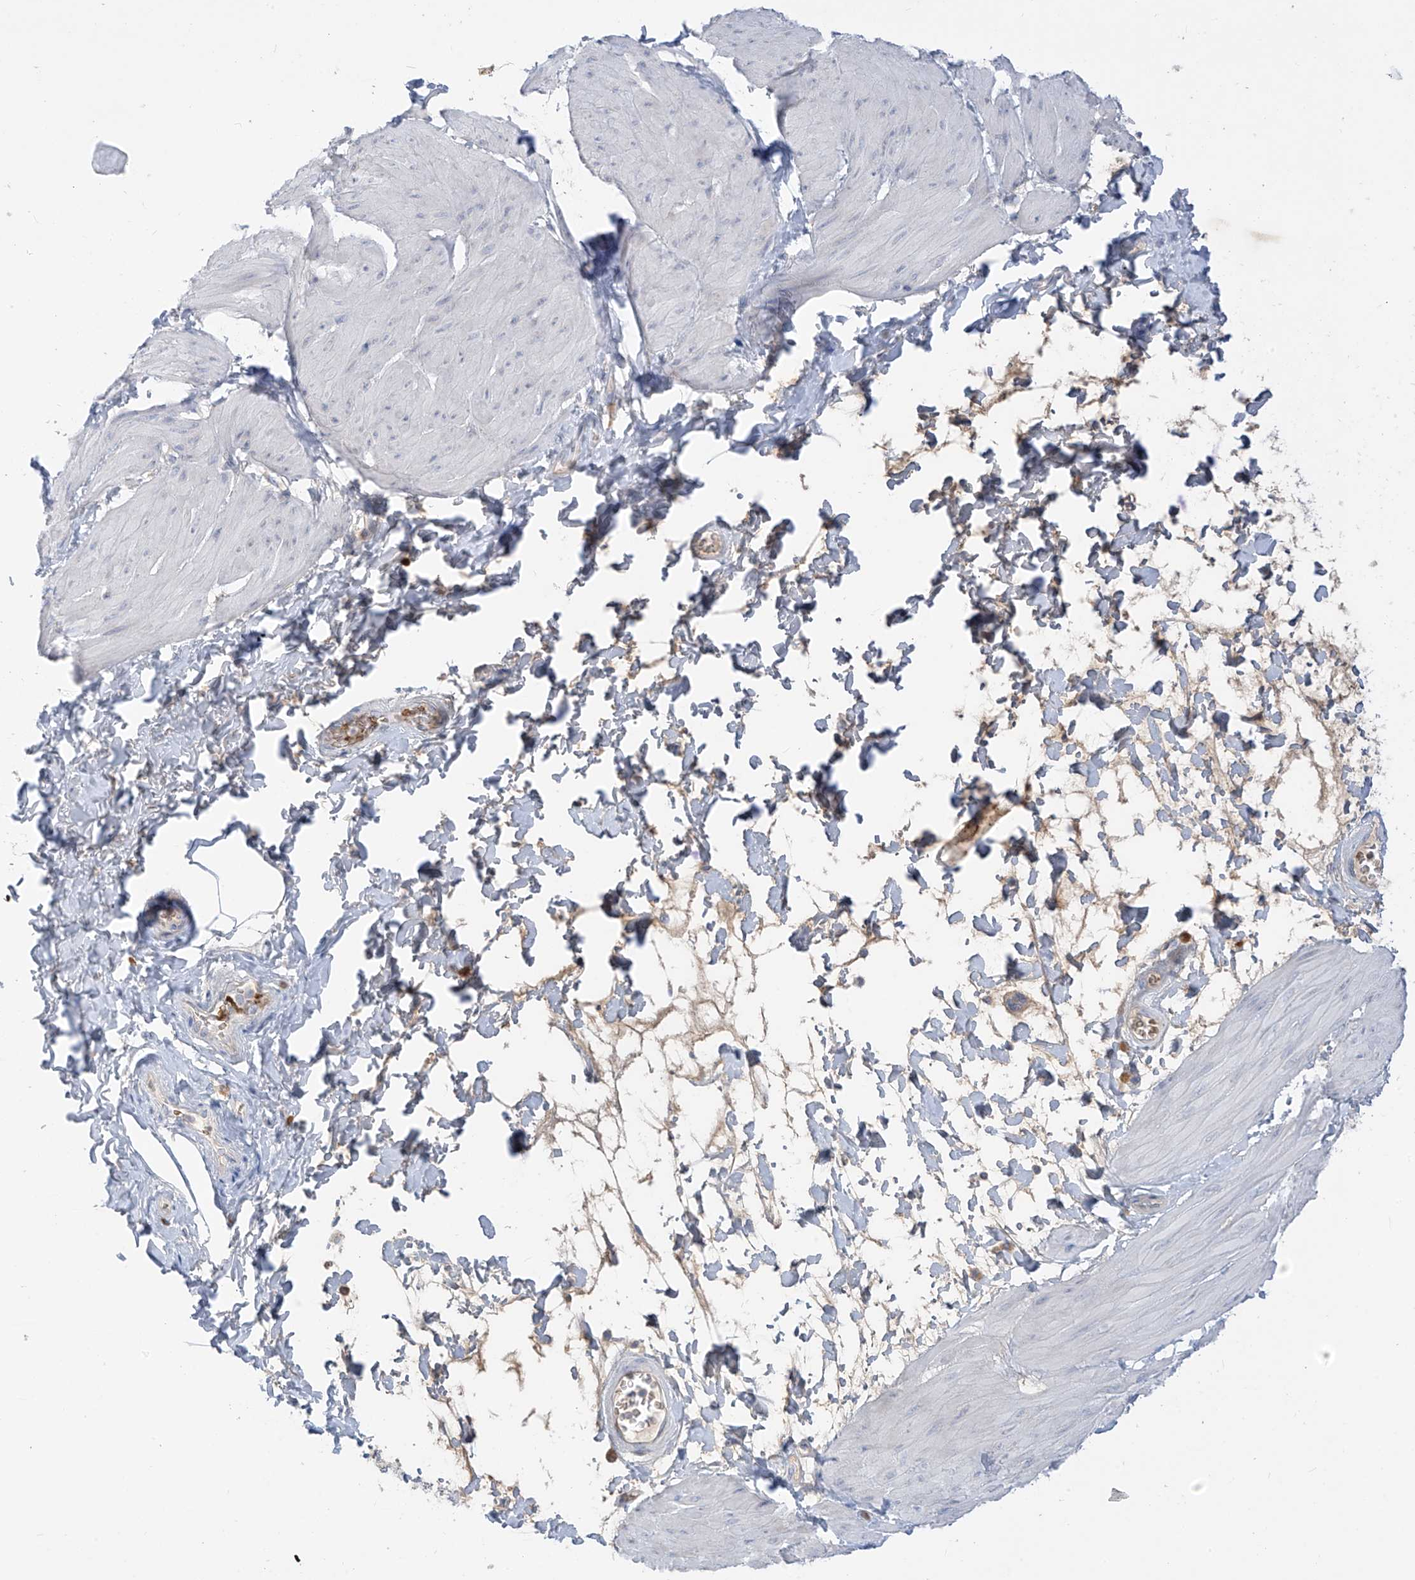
{"staining": {"intensity": "negative", "quantity": "none", "location": "none"}, "tissue": "smooth muscle", "cell_type": "Smooth muscle cells", "image_type": "normal", "snomed": [{"axis": "morphology", "description": "Urothelial carcinoma, High grade"}, {"axis": "topography", "description": "Urinary bladder"}], "caption": "Histopathology image shows no protein positivity in smooth muscle cells of unremarkable smooth muscle.", "gene": "DGKQ", "patient": {"sex": "male", "age": 46}}